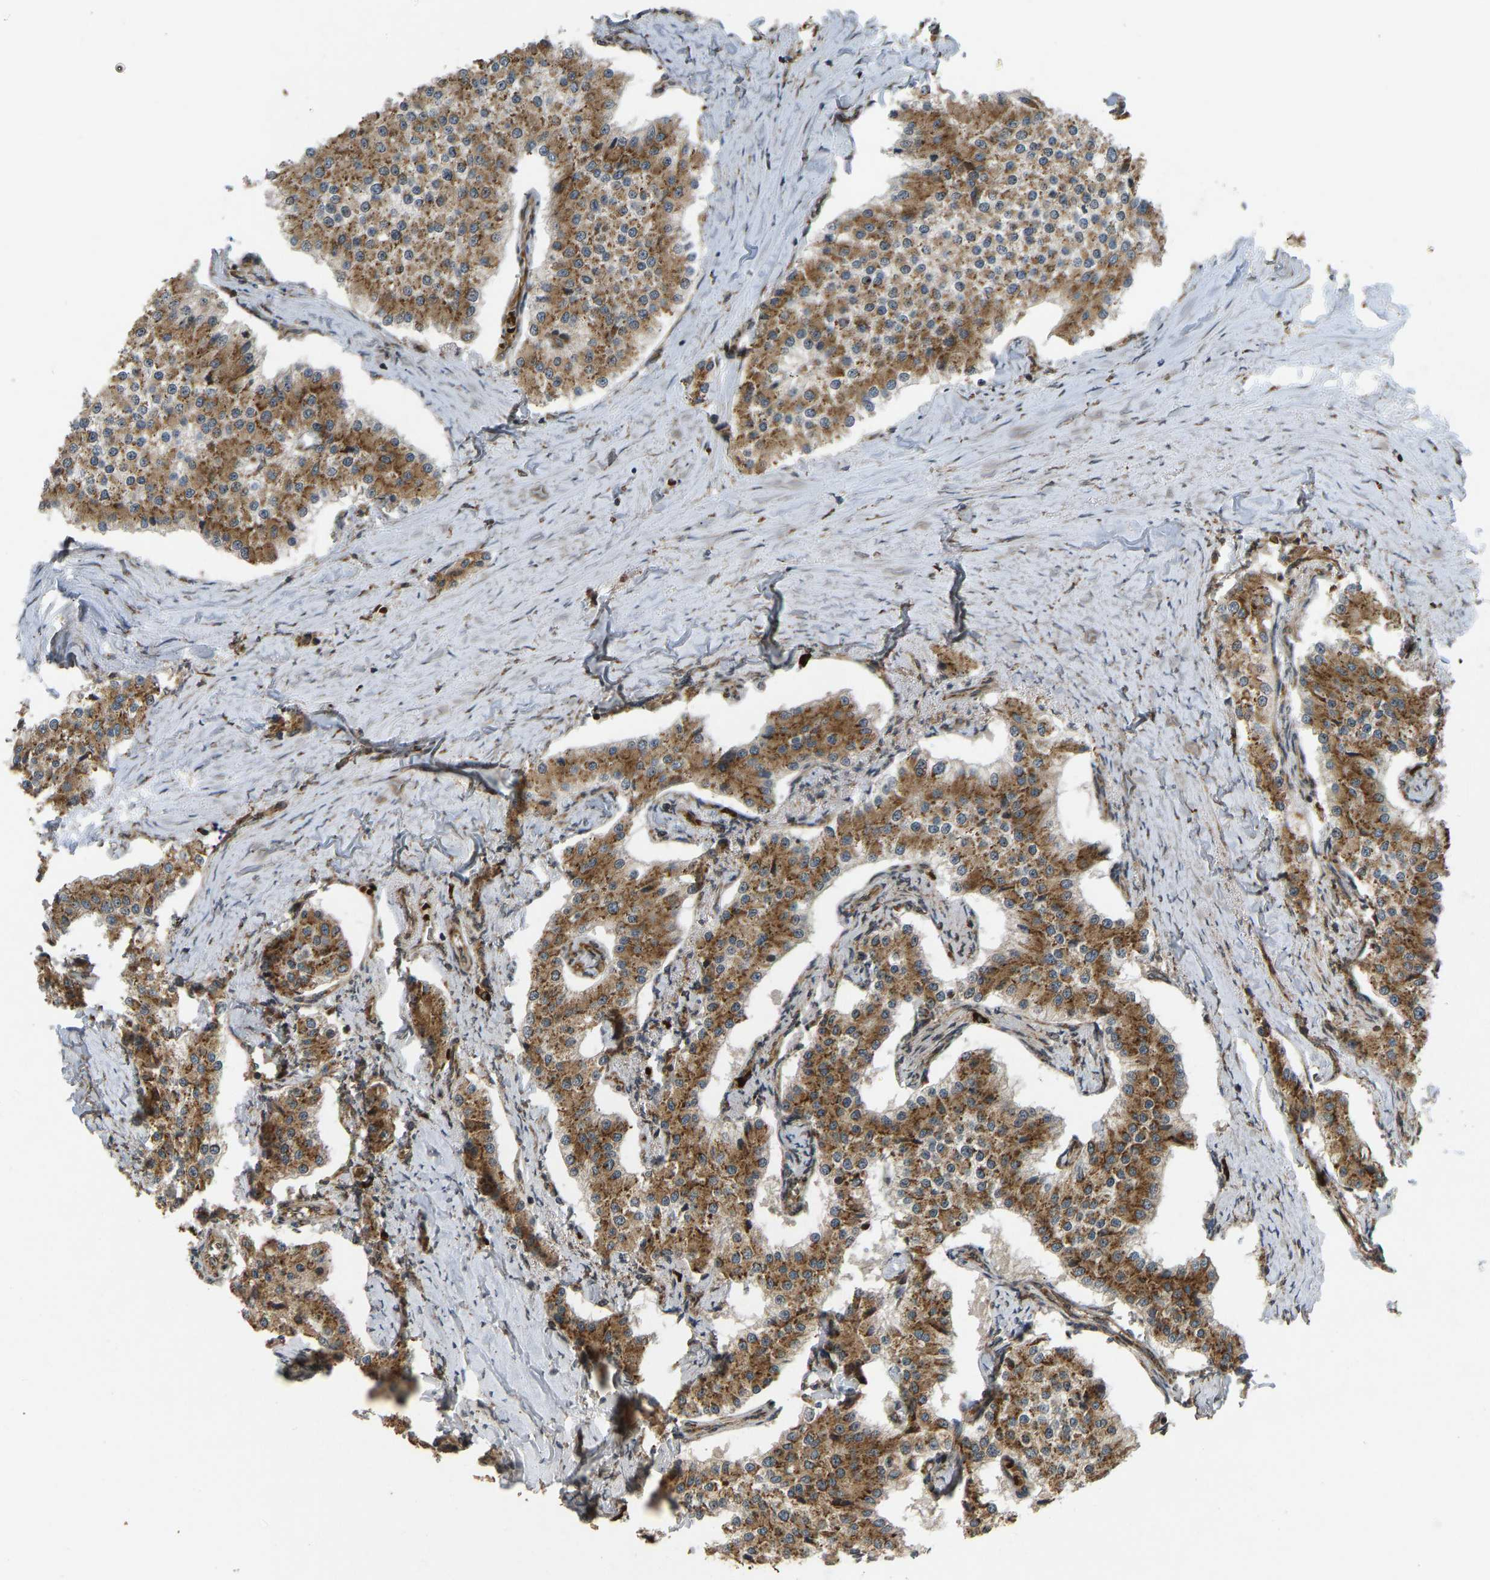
{"staining": {"intensity": "moderate", "quantity": ">75%", "location": "cytoplasmic/membranous"}, "tissue": "carcinoid", "cell_type": "Tumor cells", "image_type": "cancer", "snomed": [{"axis": "morphology", "description": "Carcinoid, malignant, NOS"}, {"axis": "topography", "description": "Colon"}], "caption": "An IHC image of neoplastic tissue is shown. Protein staining in brown shows moderate cytoplasmic/membranous positivity in carcinoid within tumor cells. The staining was performed using DAB, with brown indicating positive protein expression. Nuclei are stained blue with hematoxylin.", "gene": "RPN2", "patient": {"sex": "female", "age": 52}}